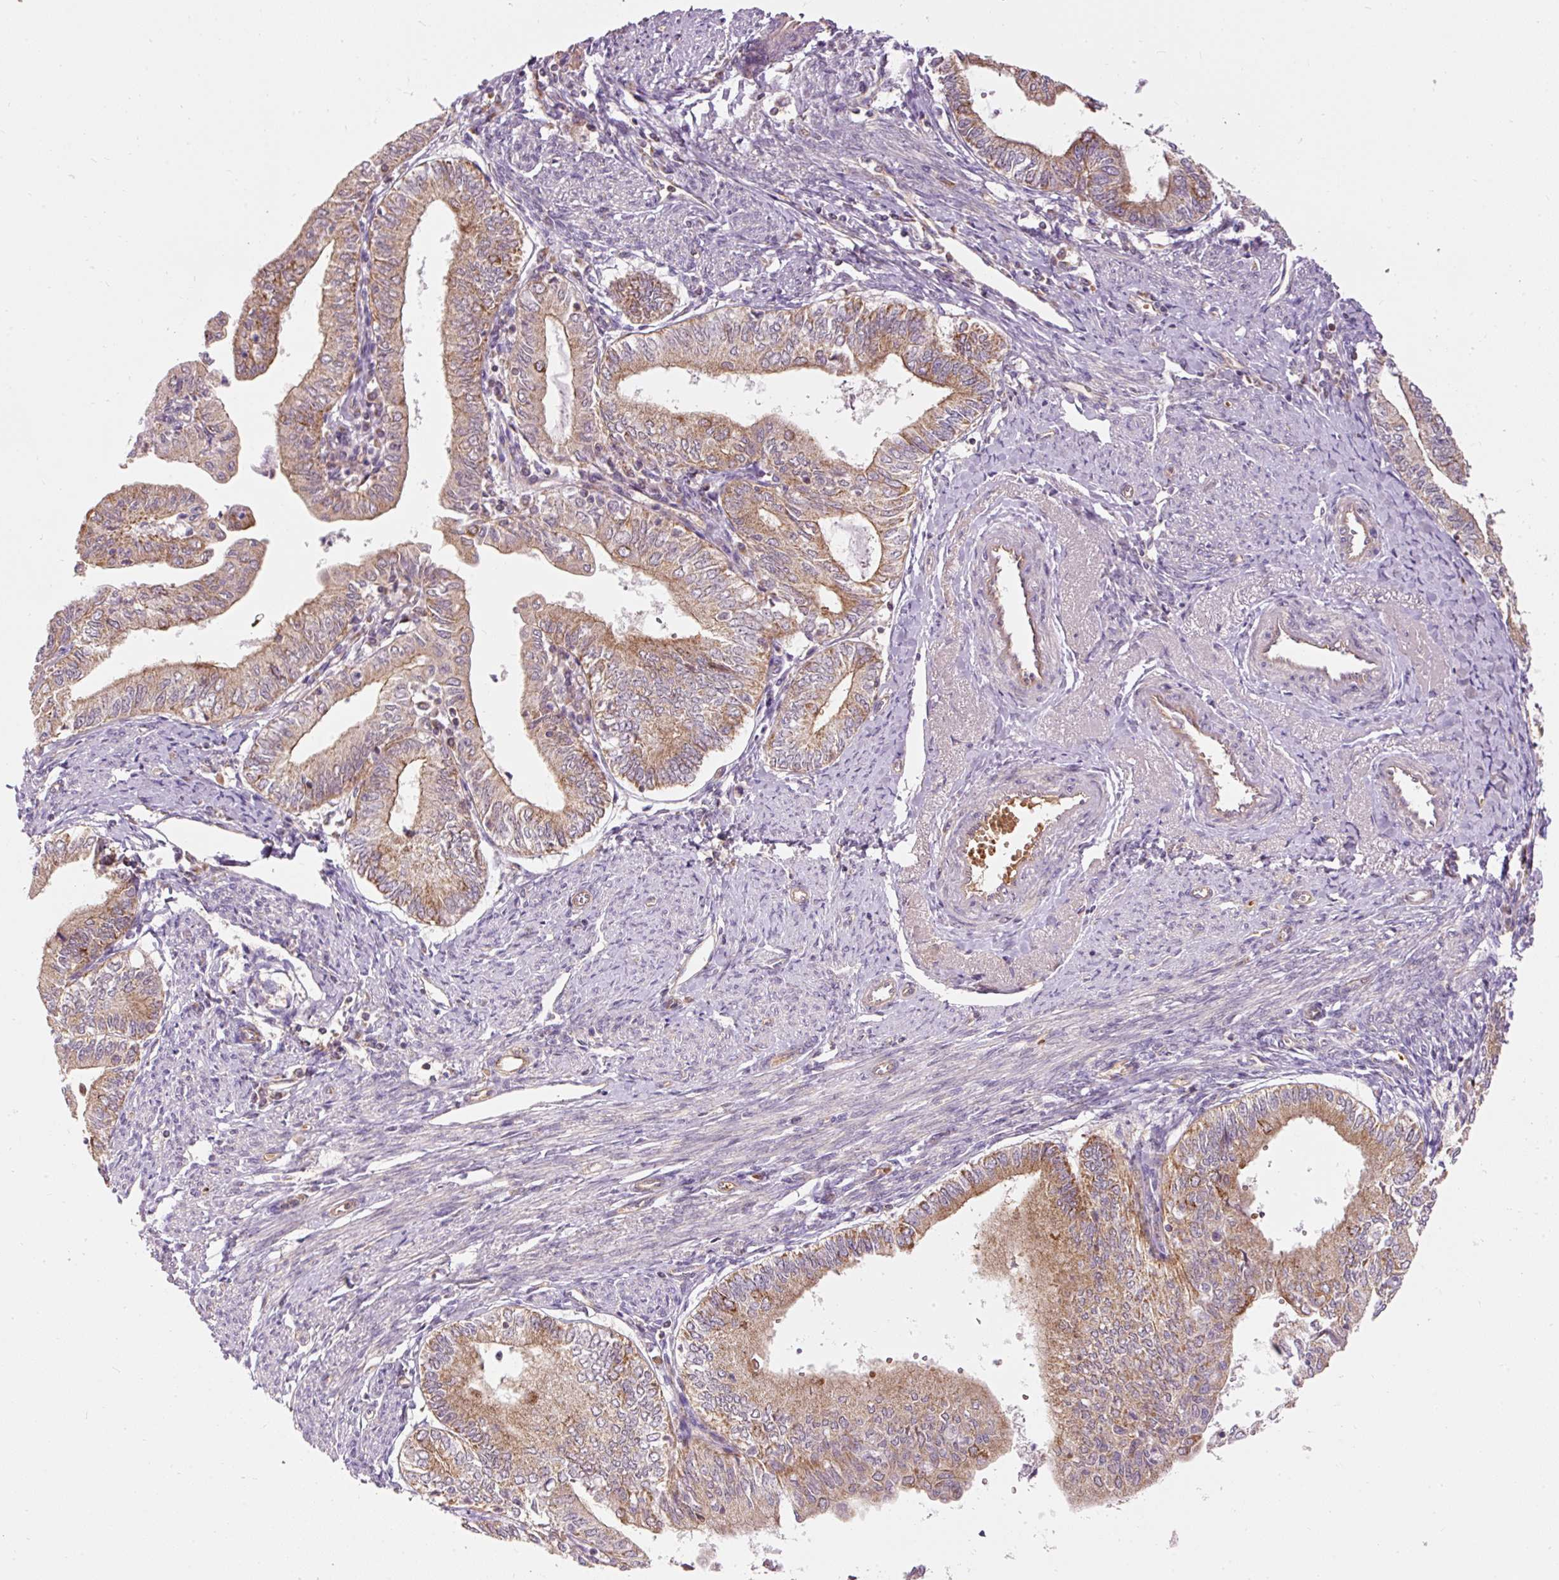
{"staining": {"intensity": "moderate", "quantity": ">75%", "location": "cytoplasmic/membranous"}, "tissue": "endometrial cancer", "cell_type": "Tumor cells", "image_type": "cancer", "snomed": [{"axis": "morphology", "description": "Adenocarcinoma, NOS"}, {"axis": "topography", "description": "Endometrium"}], "caption": "This is a histology image of IHC staining of endometrial adenocarcinoma, which shows moderate expression in the cytoplasmic/membranous of tumor cells.", "gene": "ADCY4", "patient": {"sex": "female", "age": 66}}